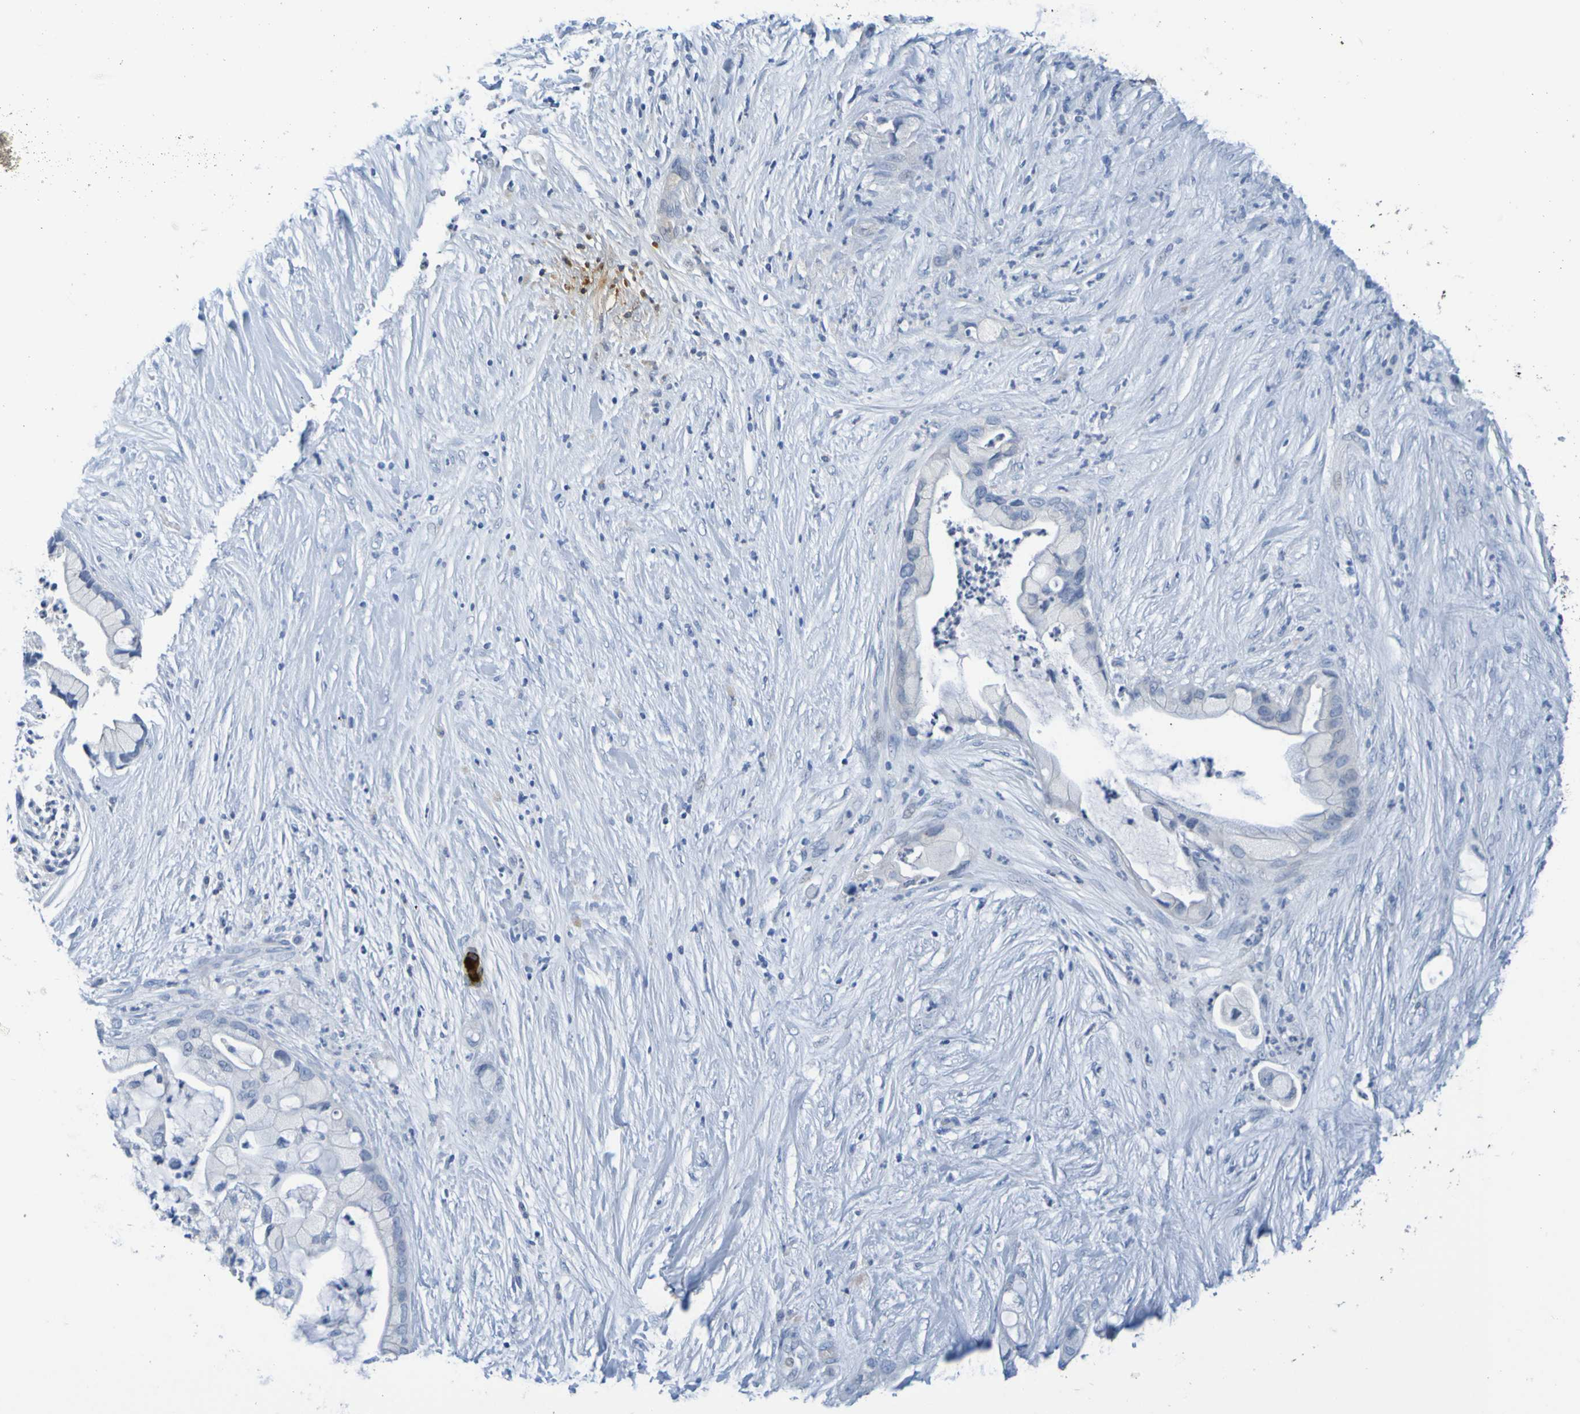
{"staining": {"intensity": "negative", "quantity": "none", "location": "none"}, "tissue": "pancreatic cancer", "cell_type": "Tumor cells", "image_type": "cancer", "snomed": [{"axis": "morphology", "description": "Adenocarcinoma, NOS"}, {"axis": "topography", "description": "Pancreas"}], "caption": "DAB immunohistochemical staining of human pancreatic adenocarcinoma demonstrates no significant expression in tumor cells.", "gene": "IL10", "patient": {"sex": "female", "age": 59}}